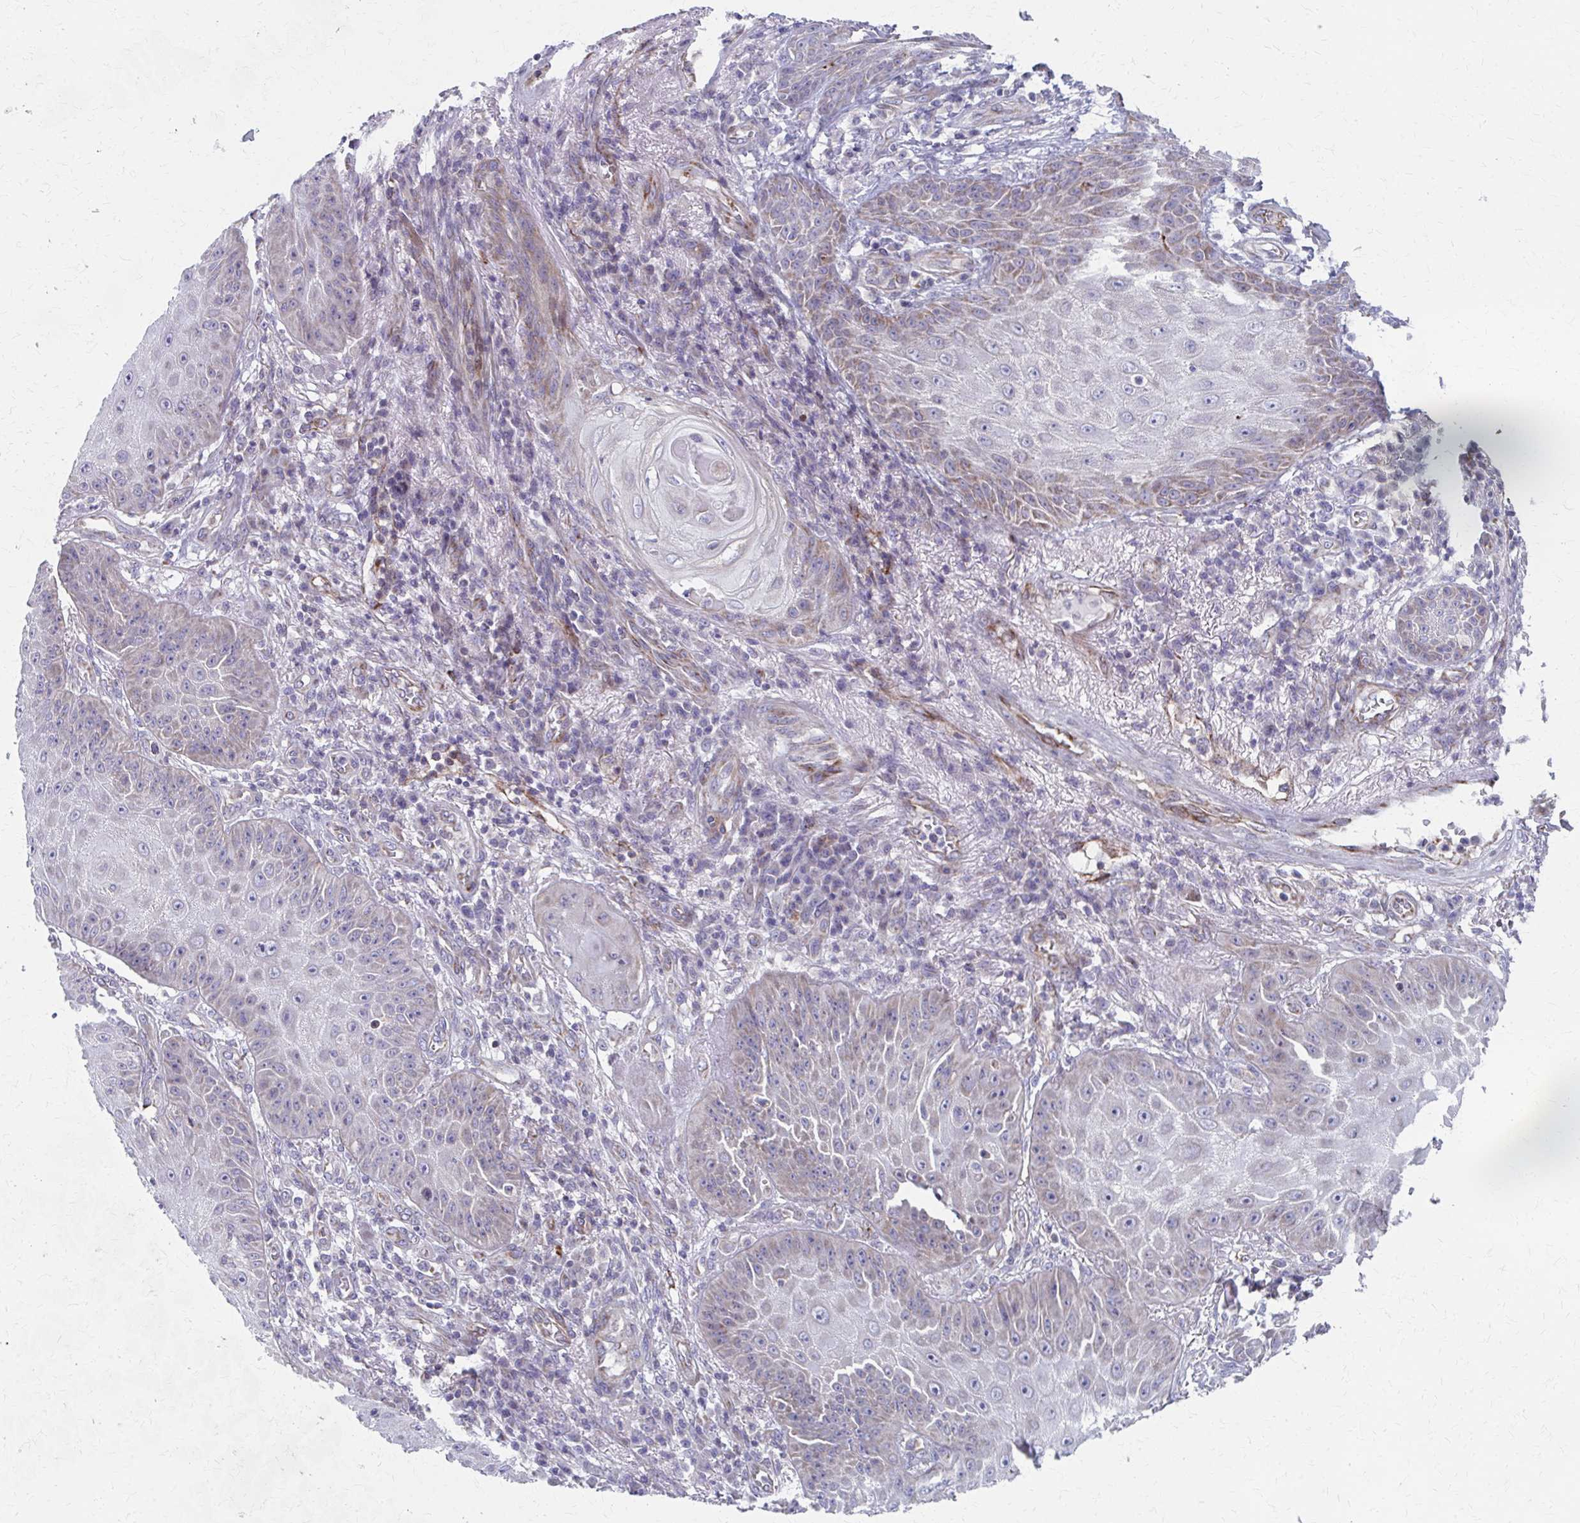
{"staining": {"intensity": "weak", "quantity": "25%-75%", "location": "cytoplasmic/membranous"}, "tissue": "skin cancer", "cell_type": "Tumor cells", "image_type": "cancer", "snomed": [{"axis": "morphology", "description": "Squamous cell carcinoma, NOS"}, {"axis": "topography", "description": "Skin"}], "caption": "An immunohistochemistry photomicrograph of tumor tissue is shown. Protein staining in brown labels weak cytoplasmic/membranous positivity in skin cancer (squamous cell carcinoma) within tumor cells.", "gene": "FAHD1", "patient": {"sex": "male", "age": 70}}